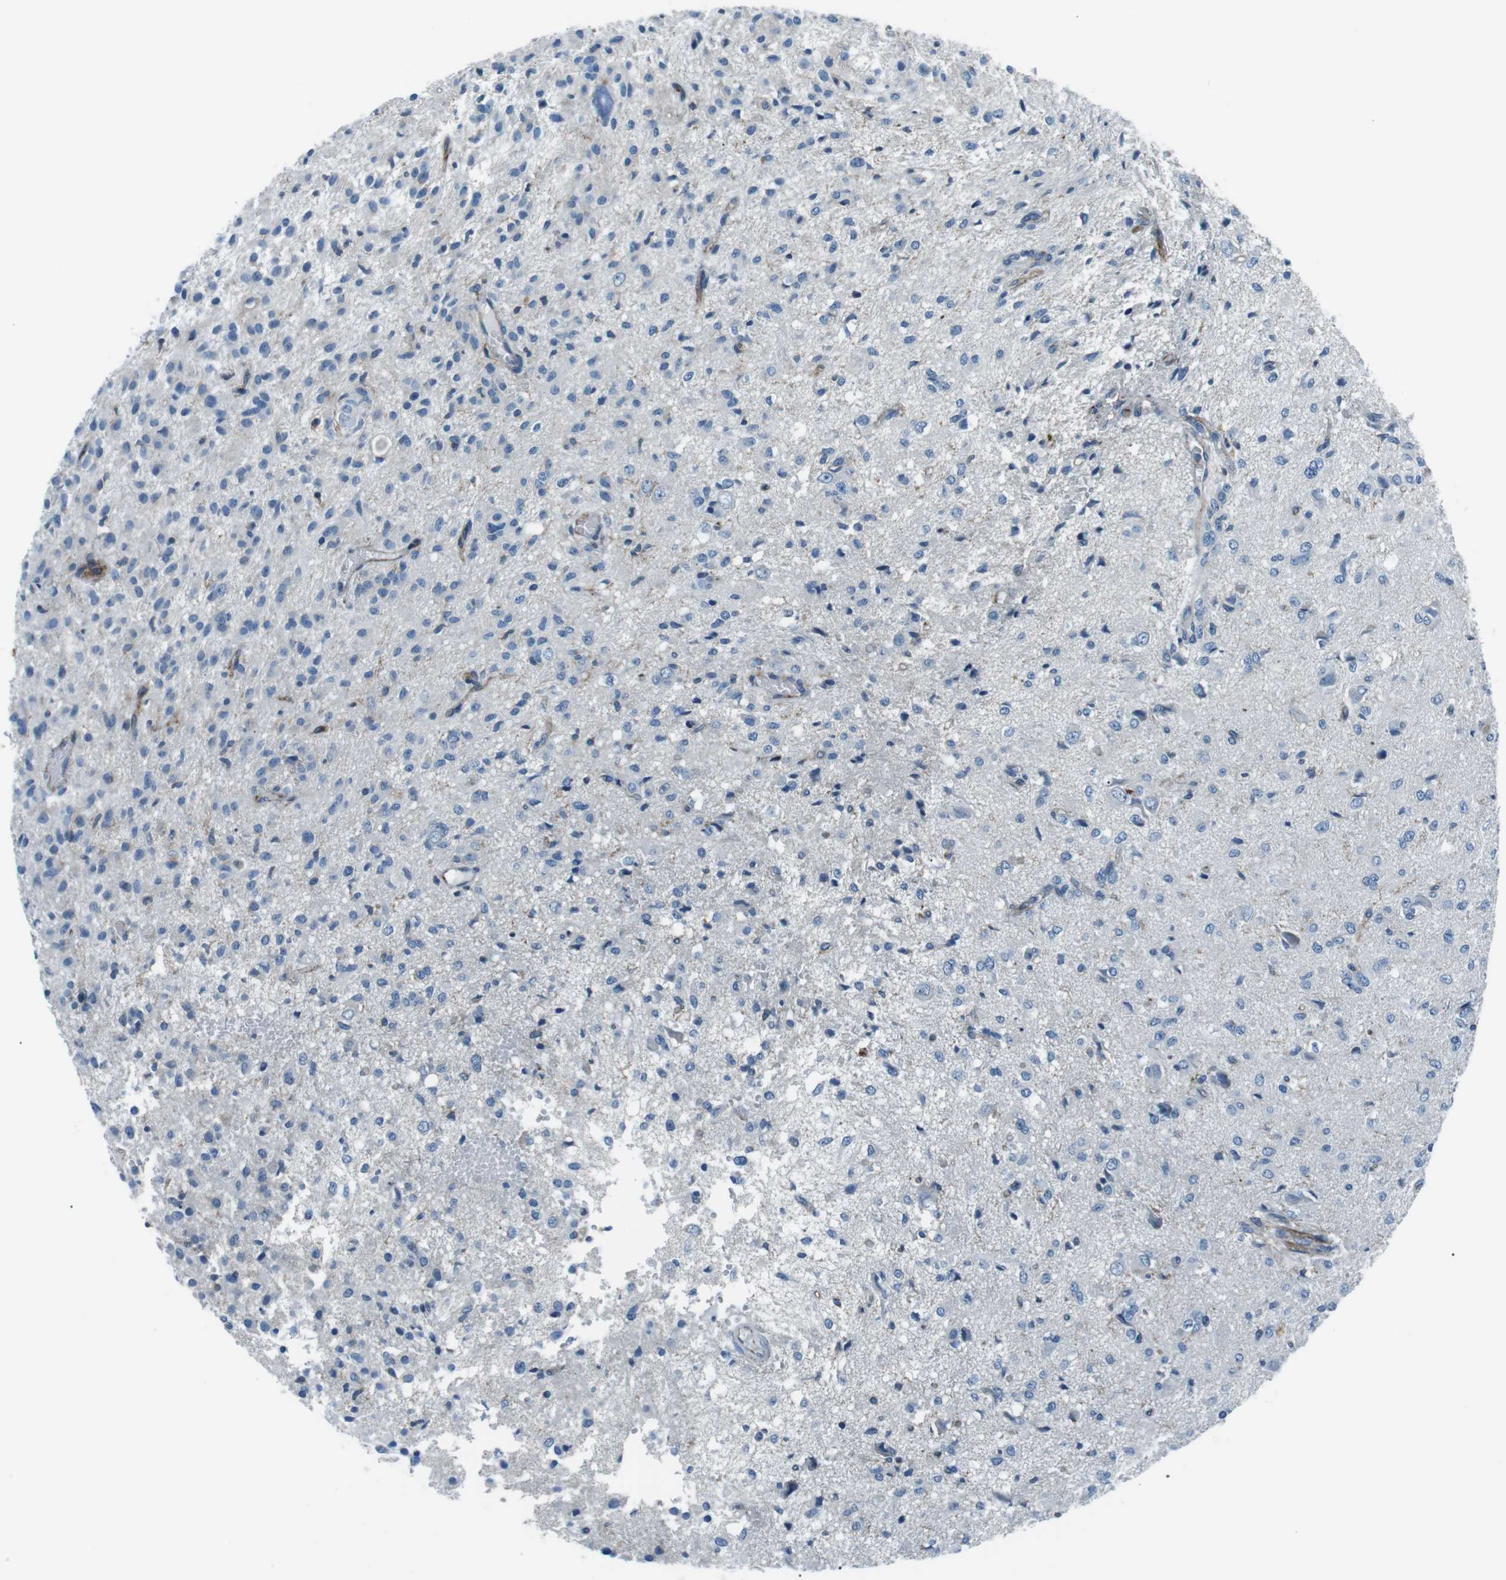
{"staining": {"intensity": "negative", "quantity": "none", "location": "none"}, "tissue": "glioma", "cell_type": "Tumor cells", "image_type": "cancer", "snomed": [{"axis": "morphology", "description": "Glioma, malignant, High grade"}, {"axis": "topography", "description": "Brain"}], "caption": "Protein analysis of glioma exhibits no significant positivity in tumor cells. (Stains: DAB immunohistochemistry with hematoxylin counter stain, Microscopy: brightfield microscopy at high magnification).", "gene": "CSF2RA", "patient": {"sex": "female", "age": 59}}